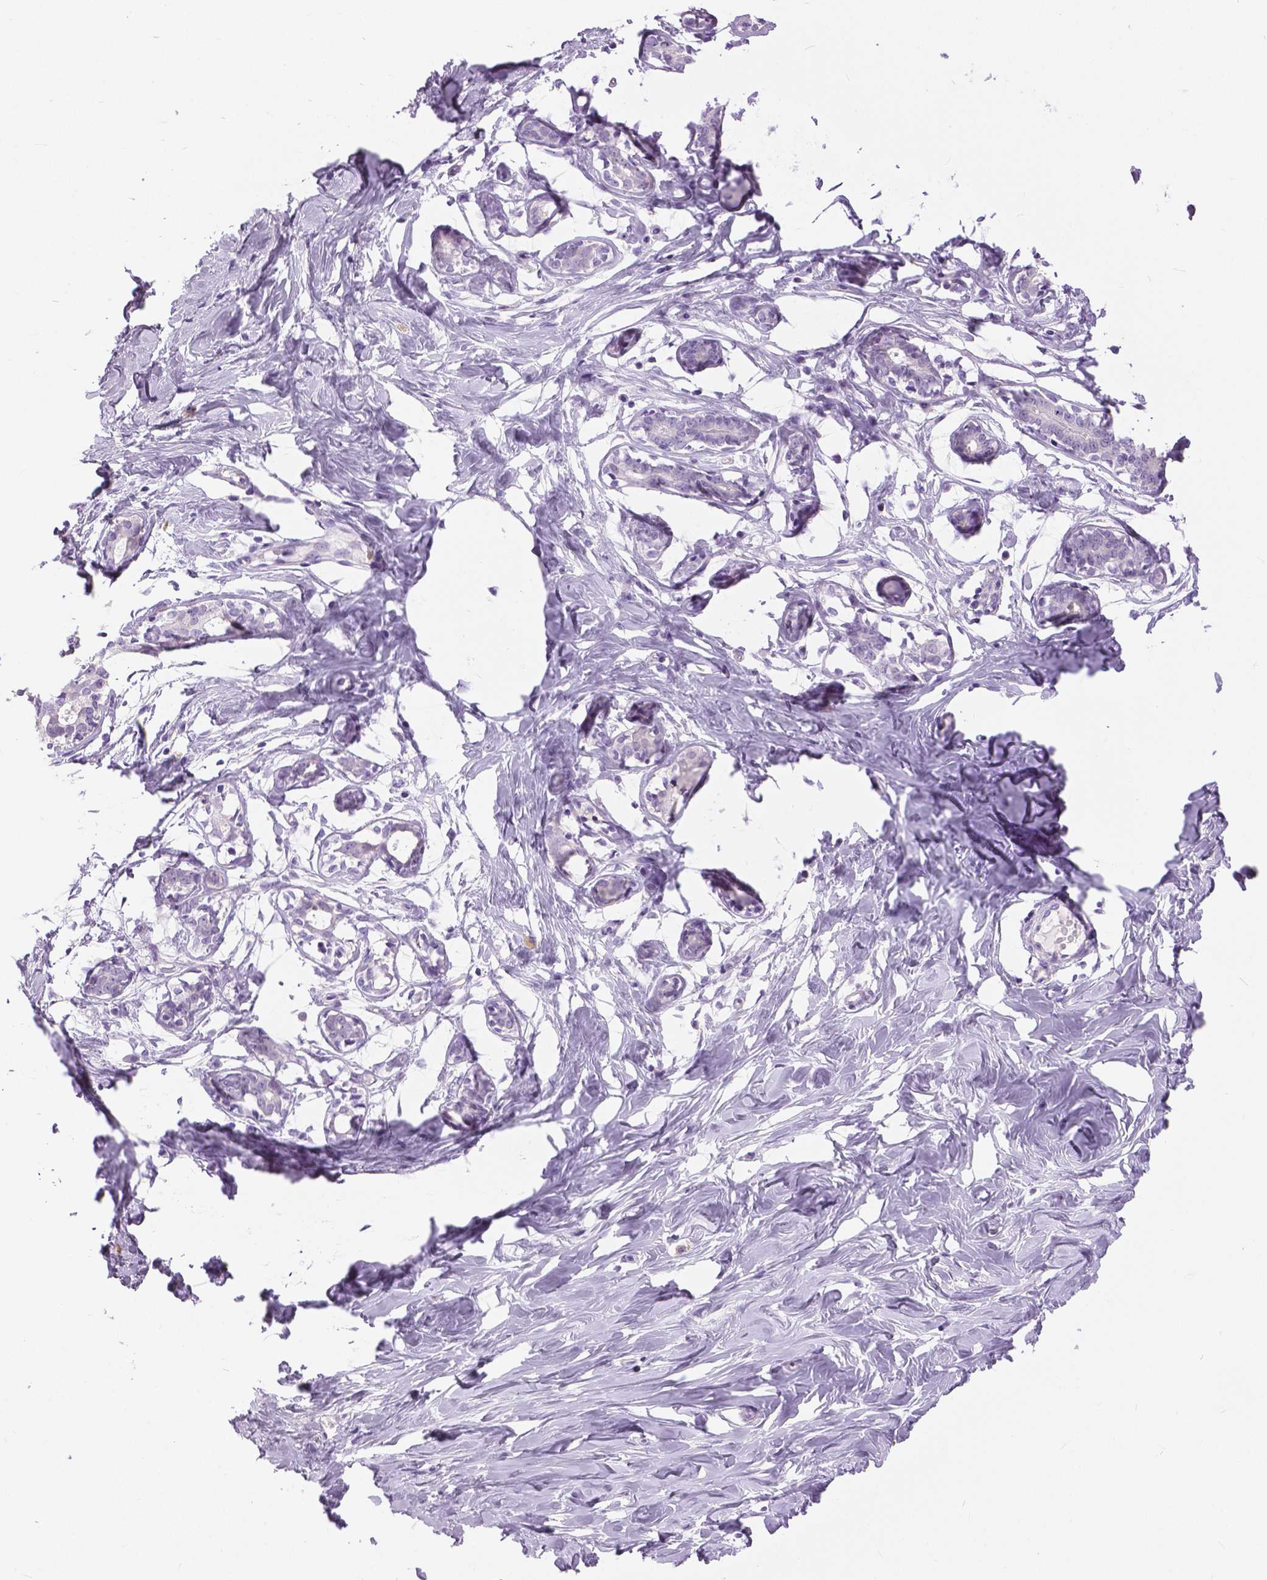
{"staining": {"intensity": "negative", "quantity": "none", "location": "none"}, "tissue": "breast", "cell_type": "Adipocytes", "image_type": "normal", "snomed": [{"axis": "morphology", "description": "Normal tissue, NOS"}, {"axis": "topography", "description": "Breast"}], "caption": "Immunohistochemistry (IHC) of unremarkable breast displays no expression in adipocytes.", "gene": "TP53TG5", "patient": {"sex": "female", "age": 27}}